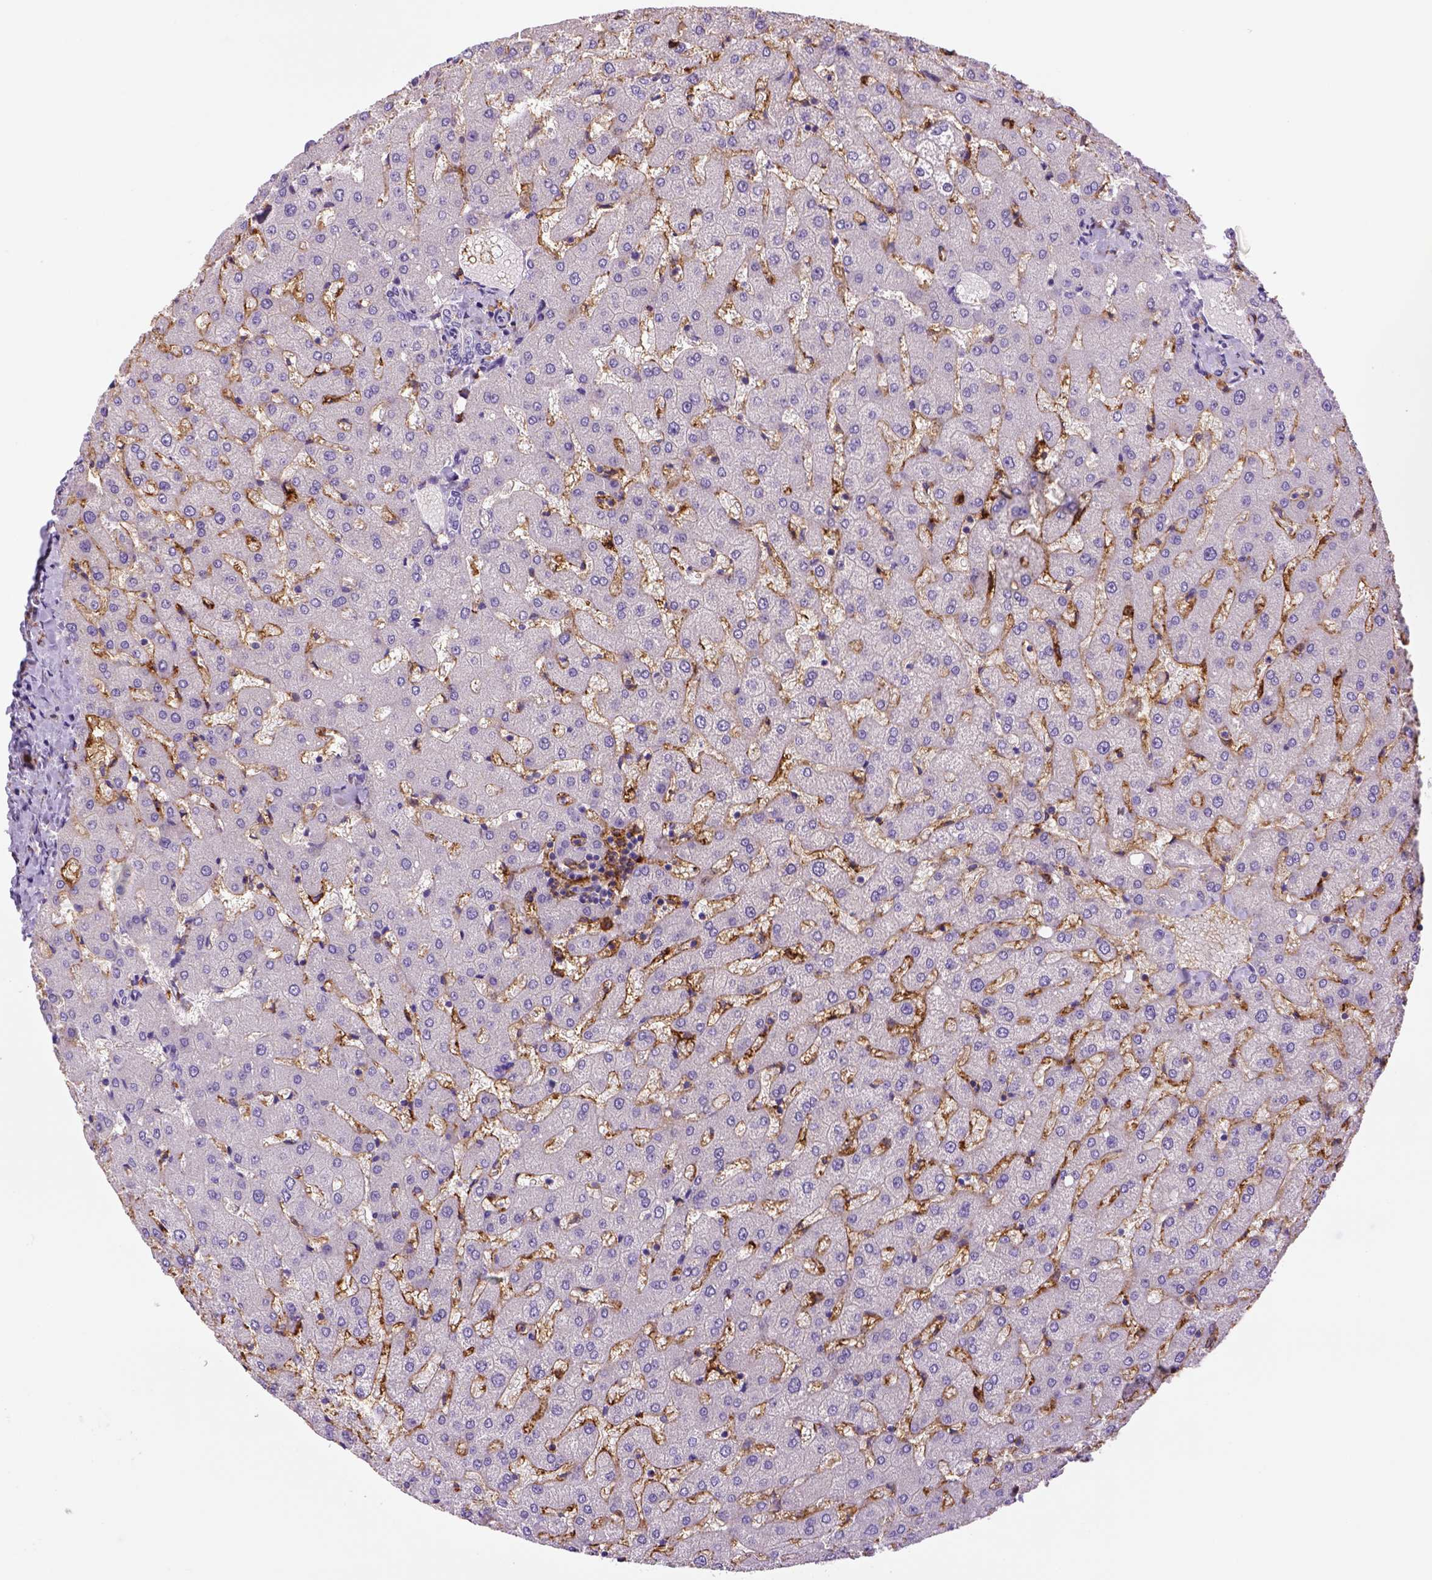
{"staining": {"intensity": "negative", "quantity": "none", "location": "none"}, "tissue": "liver", "cell_type": "Cholangiocytes", "image_type": "normal", "snomed": [{"axis": "morphology", "description": "Normal tissue, NOS"}, {"axis": "topography", "description": "Liver"}], "caption": "Cholangiocytes show no significant staining in unremarkable liver. (DAB (3,3'-diaminobenzidine) immunohistochemistry (IHC), high magnification).", "gene": "CD14", "patient": {"sex": "female", "age": 50}}